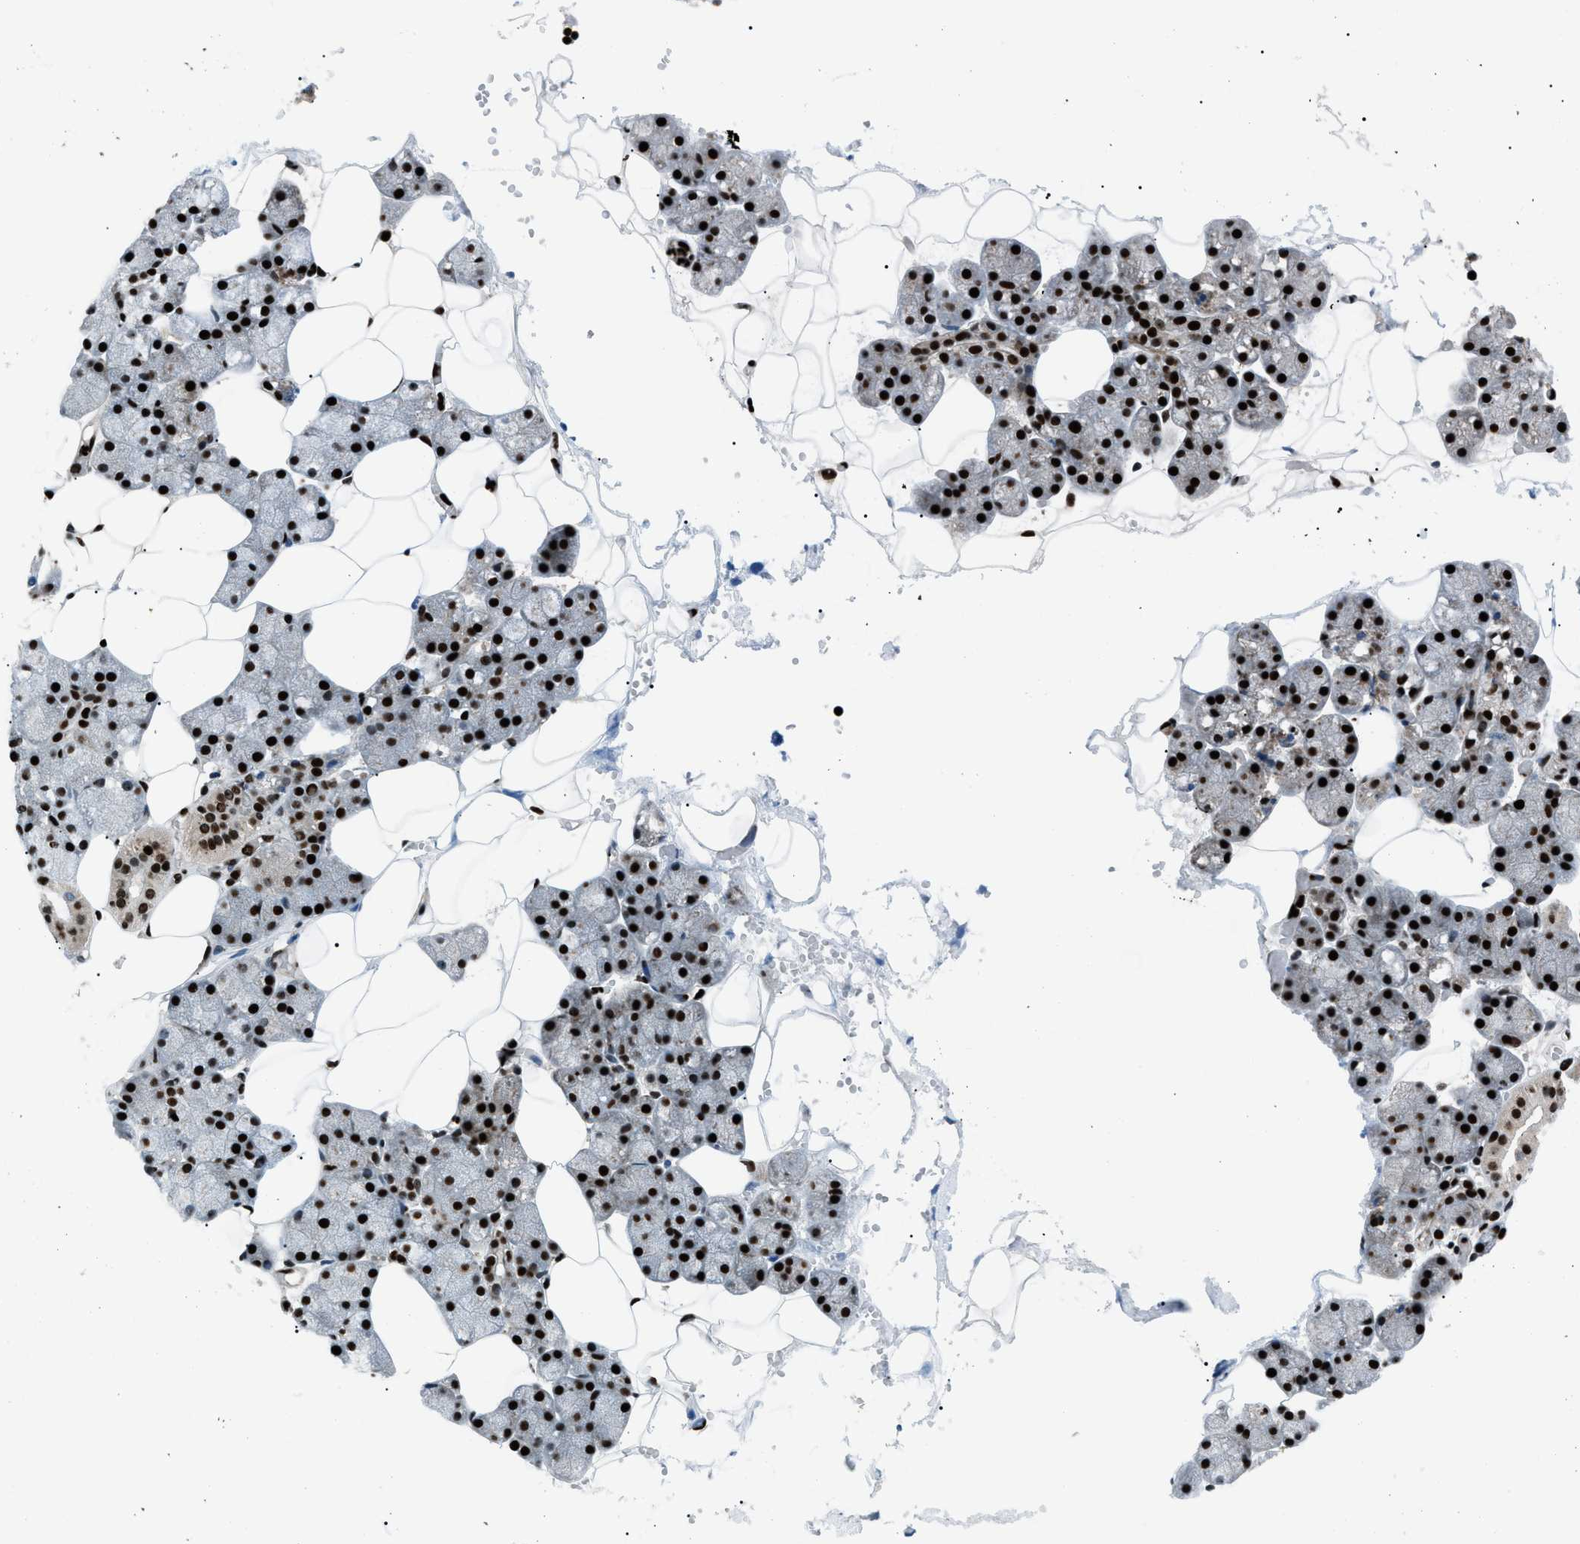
{"staining": {"intensity": "strong", "quantity": ">75%", "location": "nuclear"}, "tissue": "salivary gland", "cell_type": "Glandular cells", "image_type": "normal", "snomed": [{"axis": "morphology", "description": "Normal tissue, NOS"}, {"axis": "topography", "description": "Salivary gland"}], "caption": "The immunohistochemical stain labels strong nuclear staining in glandular cells of benign salivary gland.", "gene": "PRKX", "patient": {"sex": "male", "age": 62}}